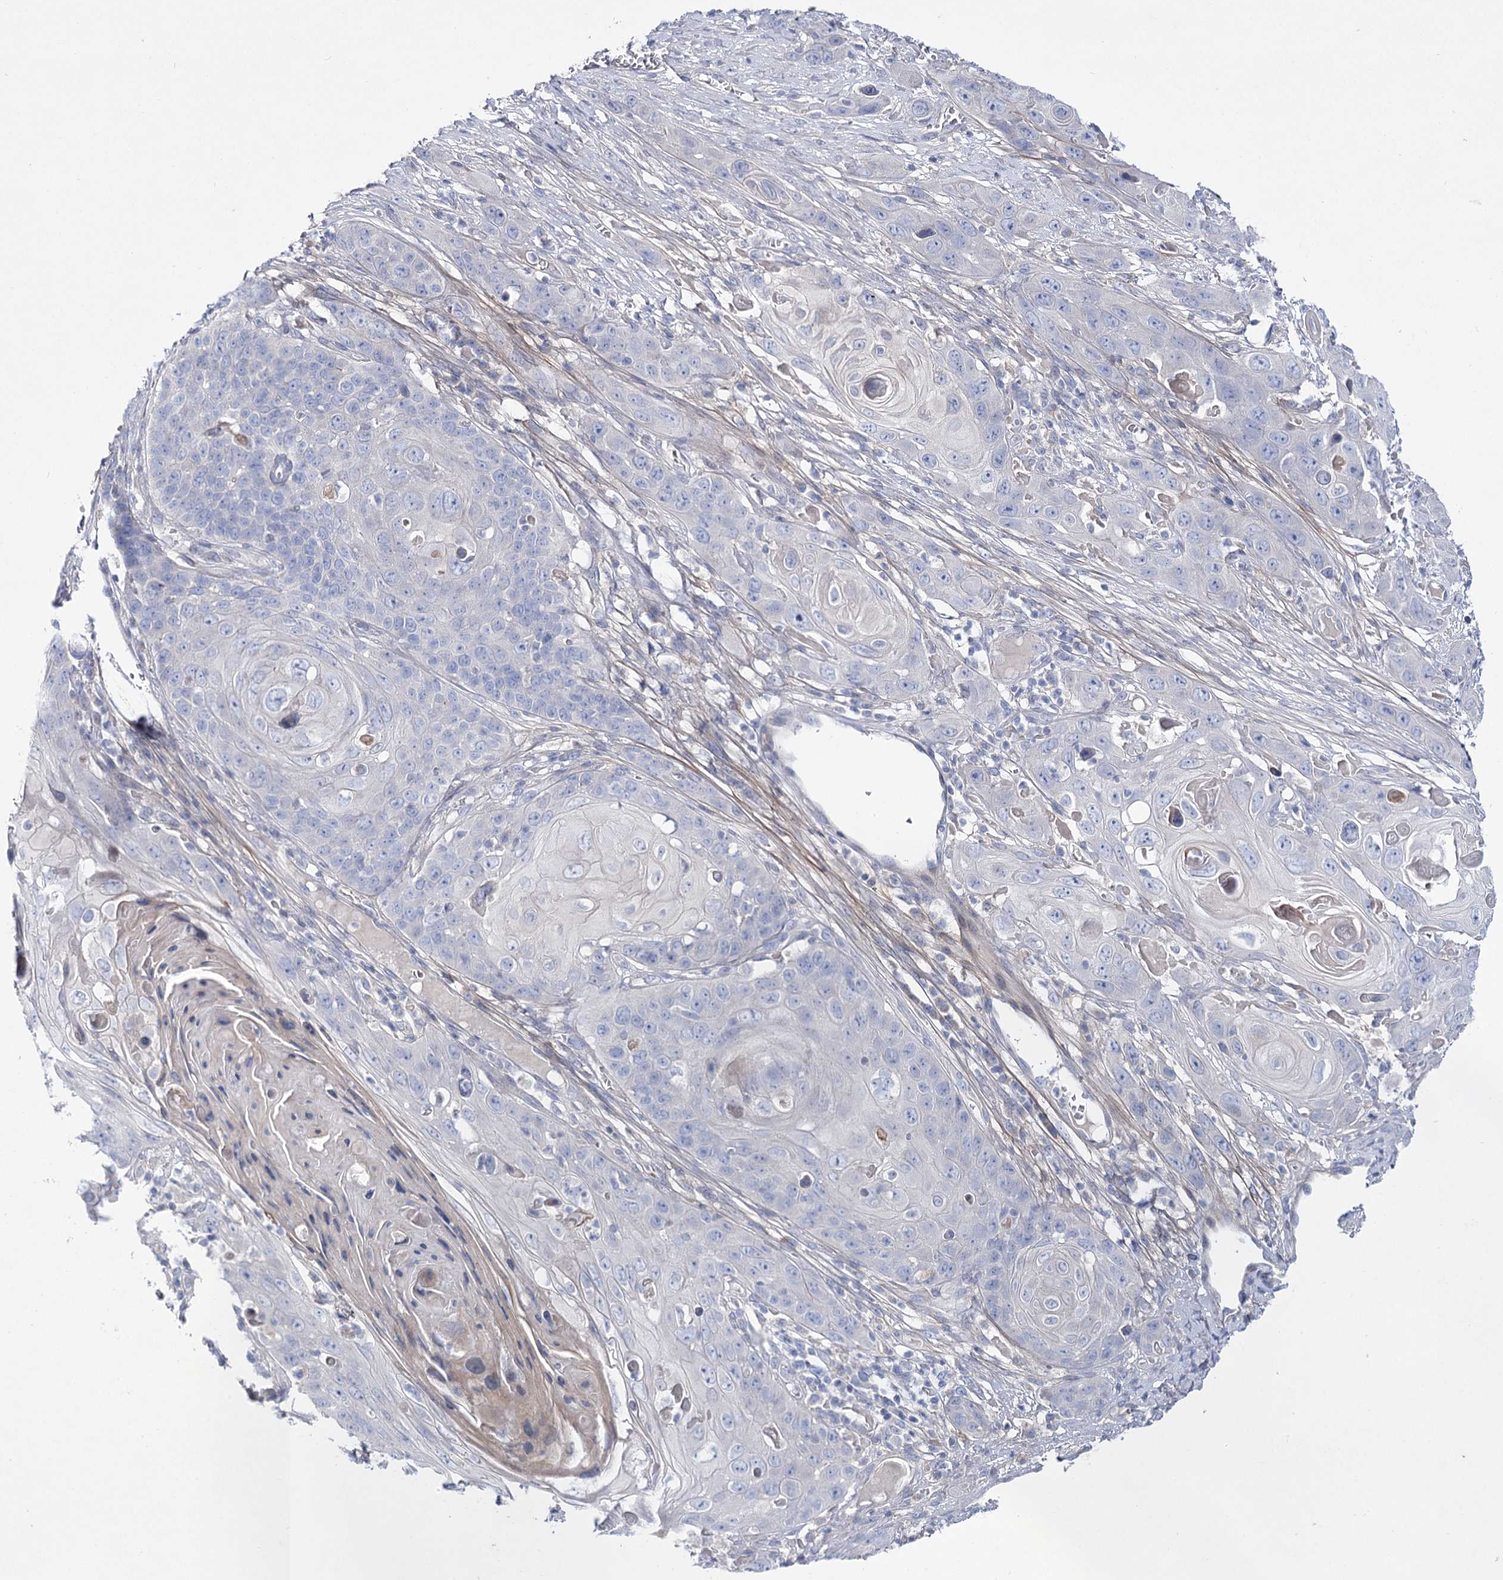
{"staining": {"intensity": "negative", "quantity": "none", "location": "none"}, "tissue": "skin cancer", "cell_type": "Tumor cells", "image_type": "cancer", "snomed": [{"axis": "morphology", "description": "Squamous cell carcinoma, NOS"}, {"axis": "topography", "description": "Skin"}], "caption": "Skin squamous cell carcinoma was stained to show a protein in brown. There is no significant staining in tumor cells. The staining is performed using DAB (3,3'-diaminobenzidine) brown chromogen with nuclei counter-stained in using hematoxylin.", "gene": "LRRC14B", "patient": {"sex": "male", "age": 55}}